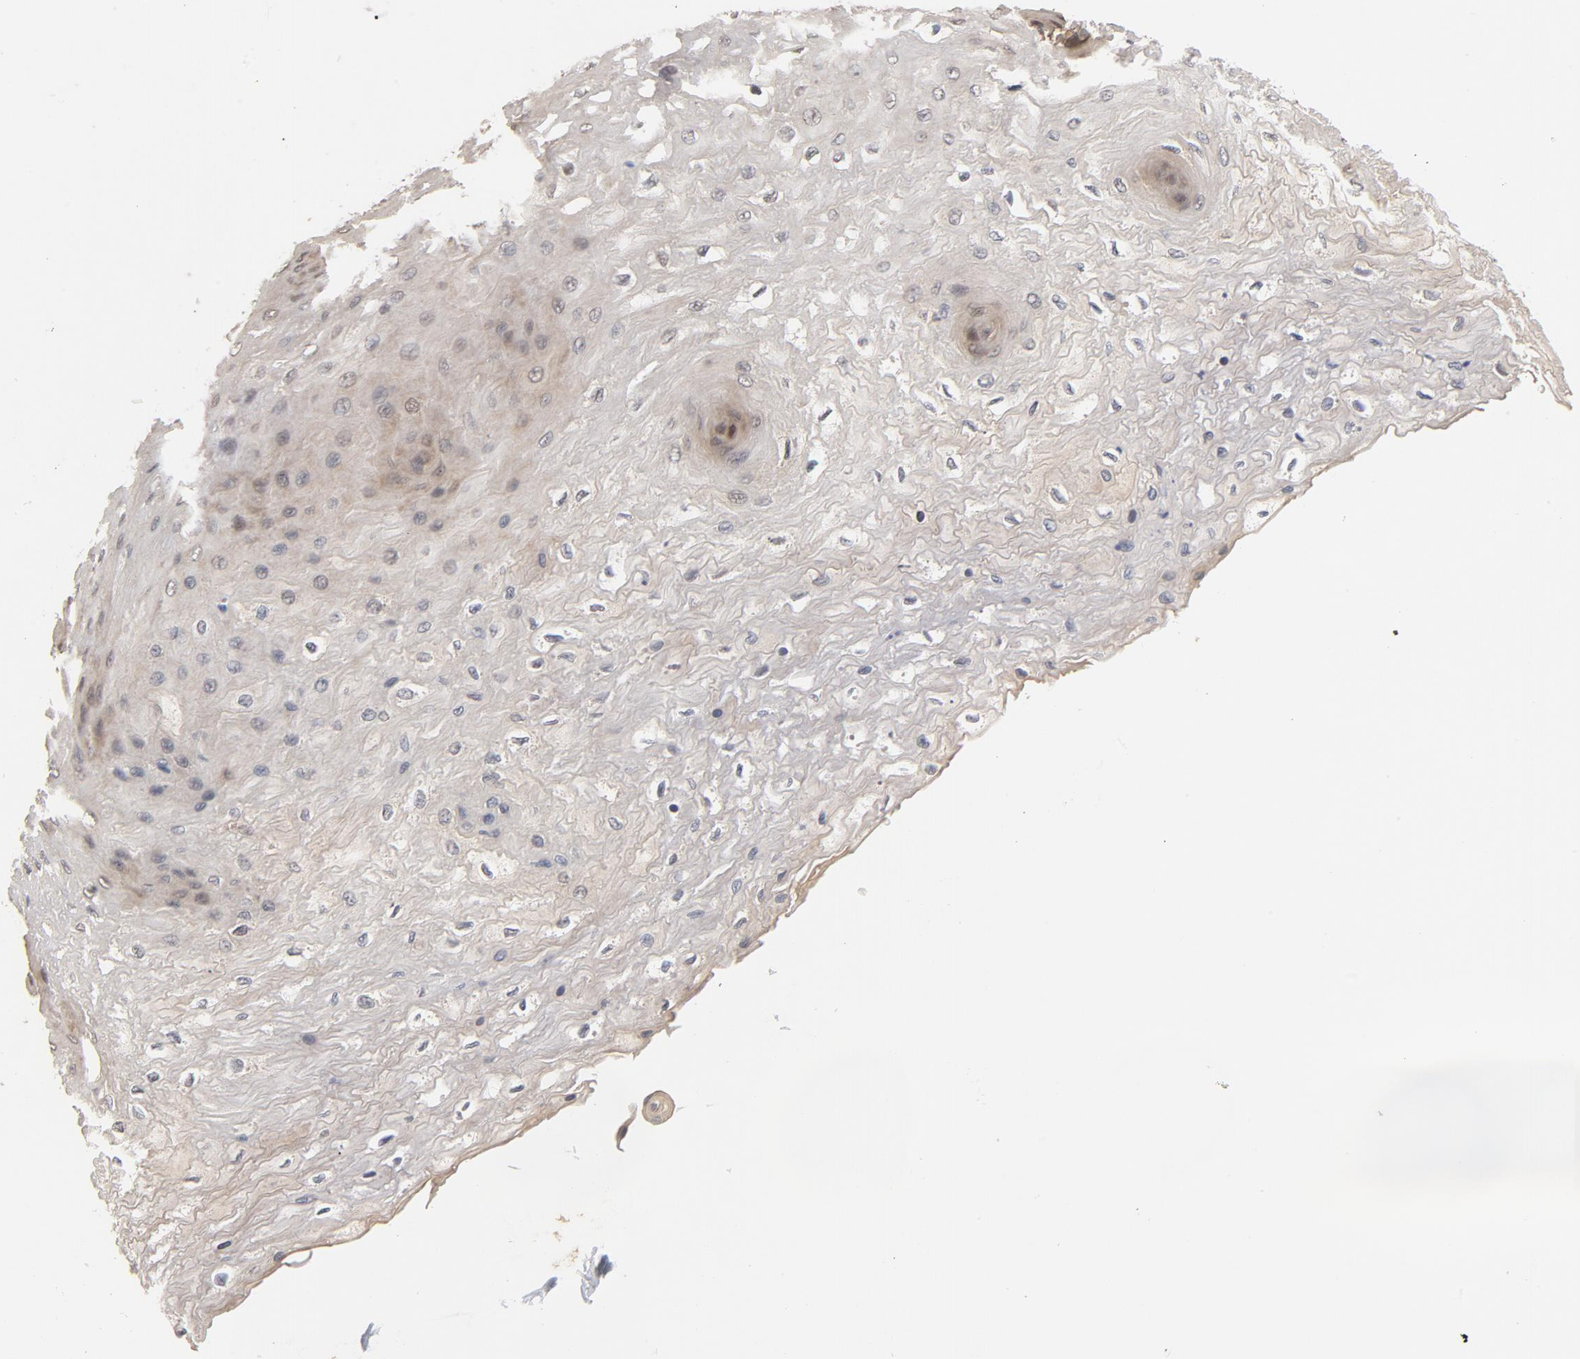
{"staining": {"intensity": "moderate", "quantity": ">75%", "location": "cytoplasmic/membranous,nuclear"}, "tissue": "esophagus", "cell_type": "Squamous epithelial cells", "image_type": "normal", "snomed": [{"axis": "morphology", "description": "Normal tissue, NOS"}, {"axis": "topography", "description": "Esophagus"}], "caption": "Immunohistochemistry staining of benign esophagus, which shows medium levels of moderate cytoplasmic/membranous,nuclear staining in about >75% of squamous epithelial cells indicating moderate cytoplasmic/membranous,nuclear protein staining. The staining was performed using DAB (brown) for protein detection and nuclei were counterstained in hematoxylin (blue).", "gene": "CDC37", "patient": {"sex": "female", "age": 72}}